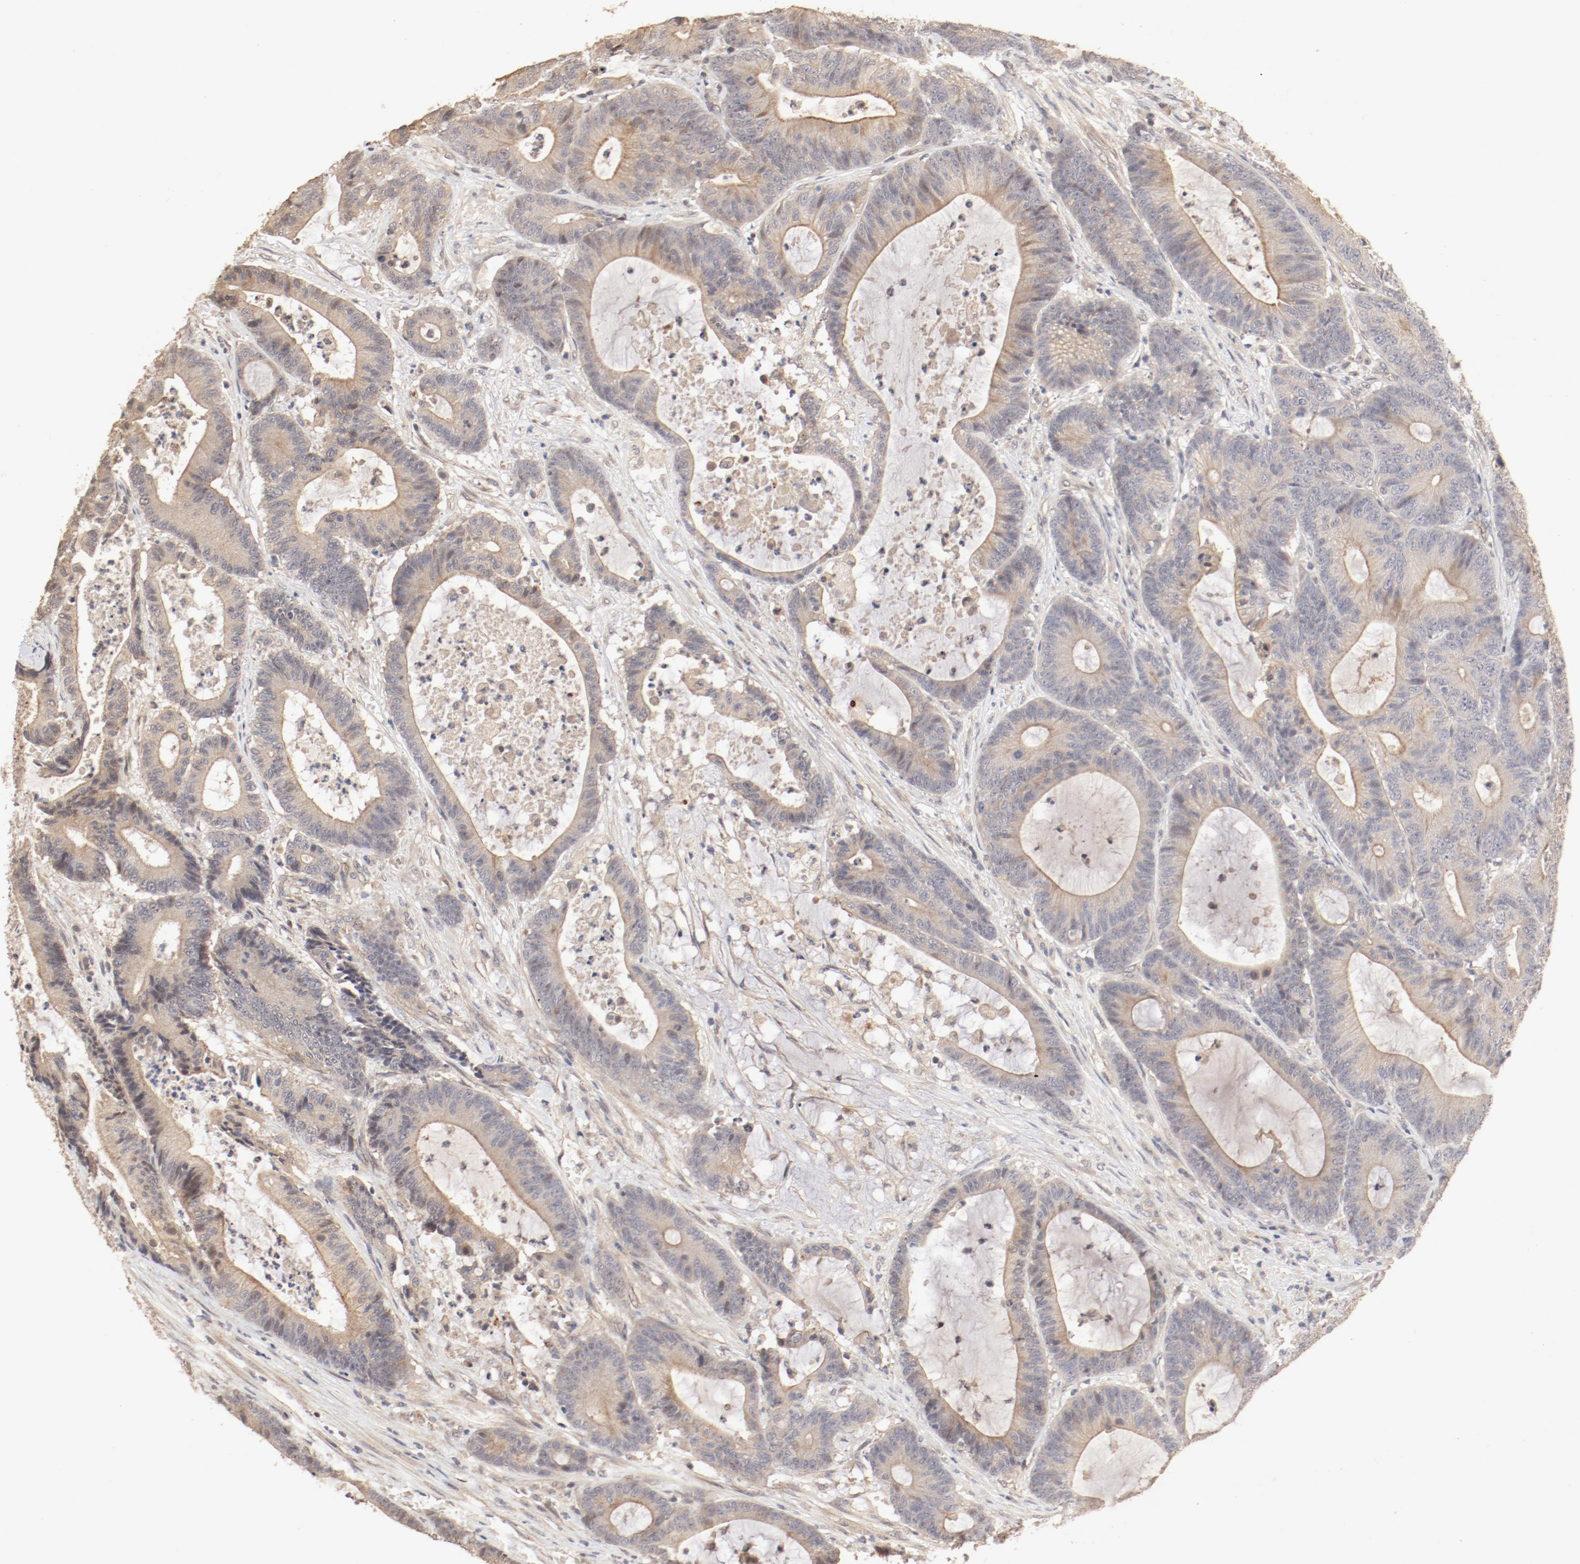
{"staining": {"intensity": "moderate", "quantity": ">75%", "location": "cytoplasmic/membranous"}, "tissue": "colorectal cancer", "cell_type": "Tumor cells", "image_type": "cancer", "snomed": [{"axis": "morphology", "description": "Adenocarcinoma, NOS"}, {"axis": "topography", "description": "Colon"}], "caption": "Human colorectal adenocarcinoma stained for a protein (brown) exhibits moderate cytoplasmic/membranous positive staining in about >75% of tumor cells.", "gene": "IL3RA", "patient": {"sex": "female", "age": 84}}